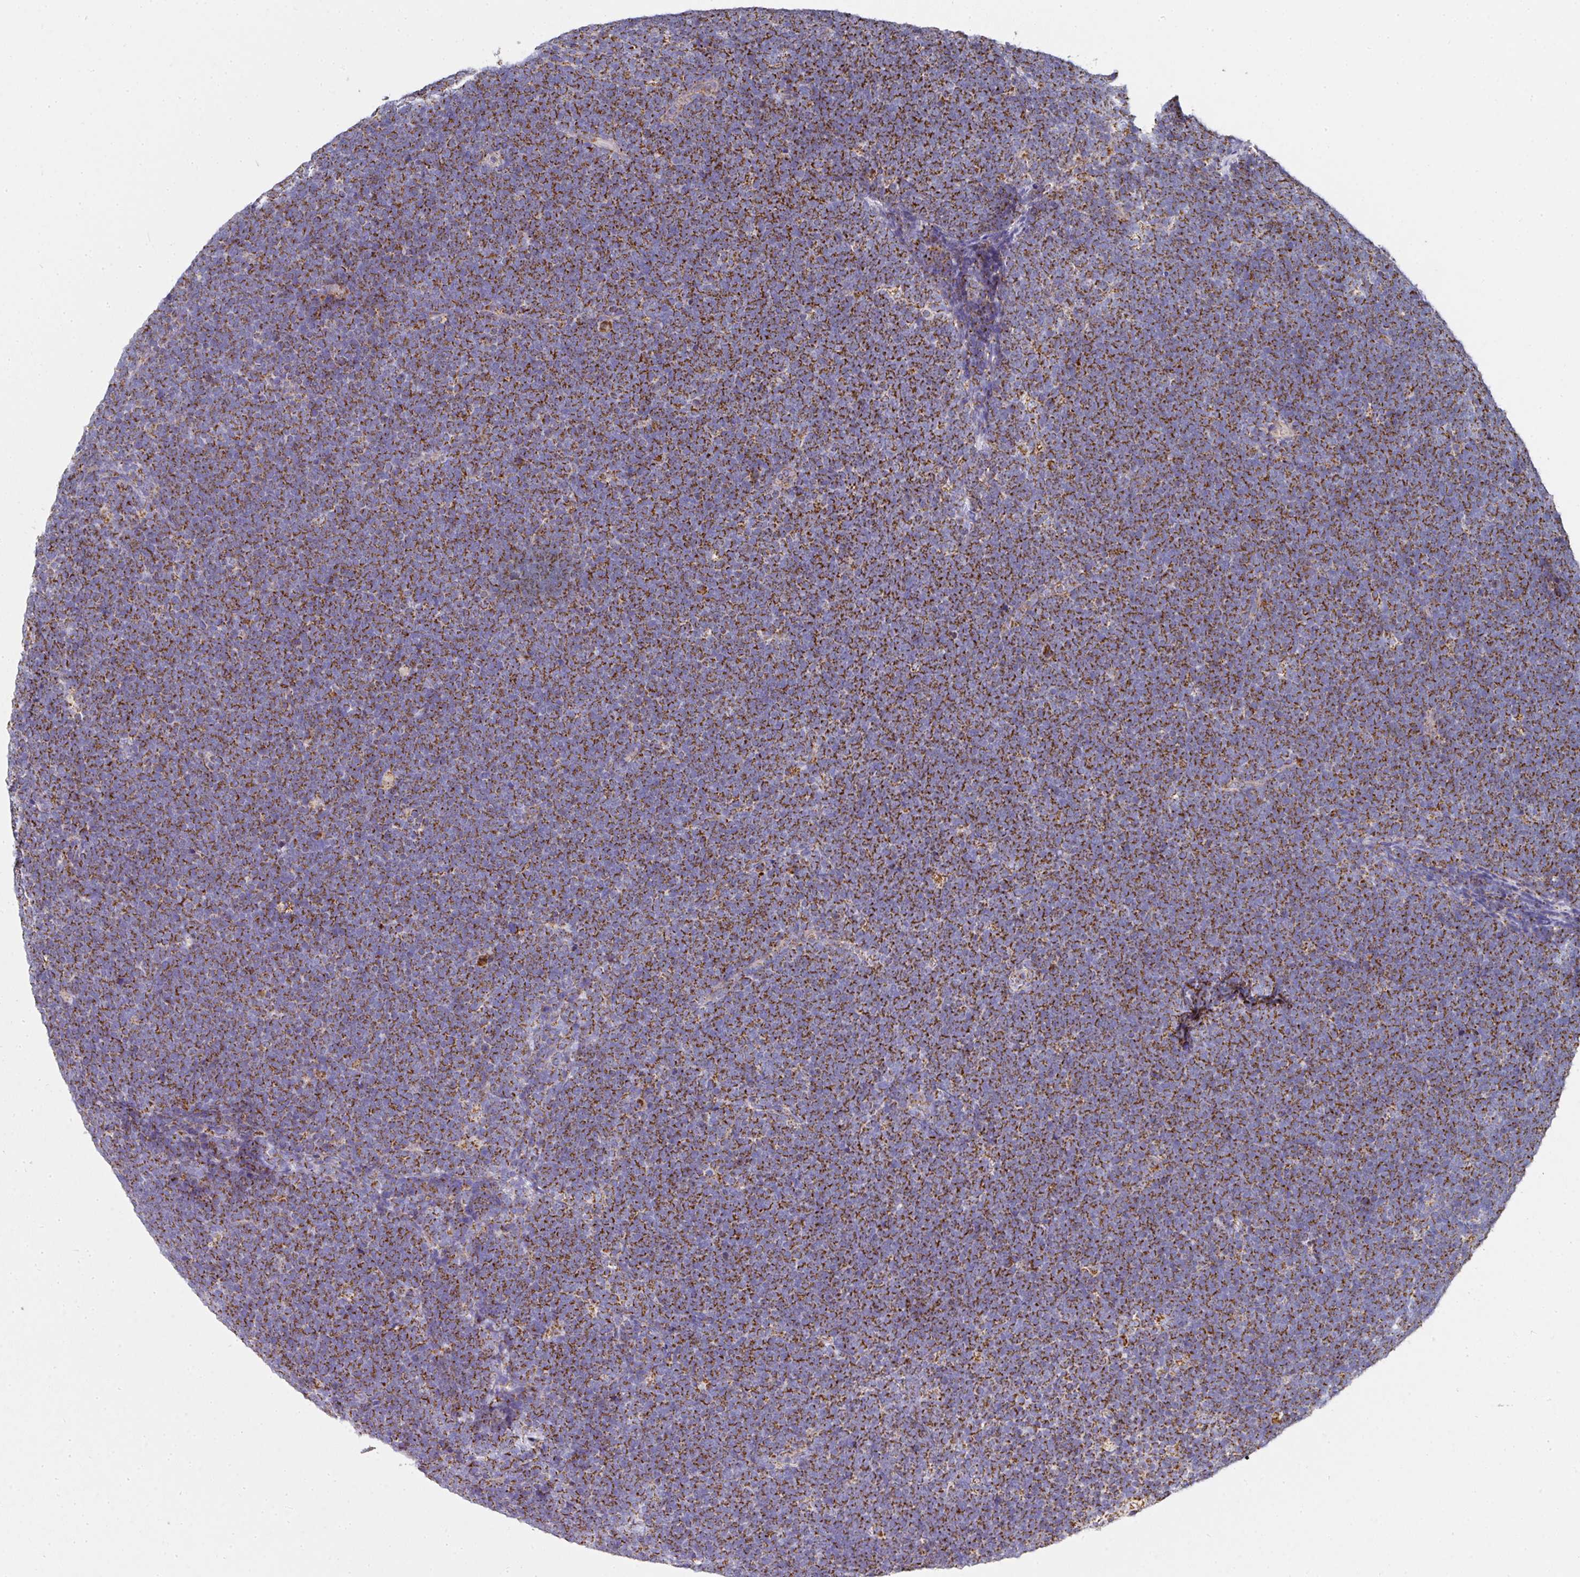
{"staining": {"intensity": "strong", "quantity": ">75%", "location": "cytoplasmic/membranous"}, "tissue": "lymphoma", "cell_type": "Tumor cells", "image_type": "cancer", "snomed": [{"axis": "morphology", "description": "Malignant lymphoma, non-Hodgkin's type, High grade"}, {"axis": "topography", "description": "Lymph node"}], "caption": "A brown stain shows strong cytoplasmic/membranous positivity of a protein in human lymphoma tumor cells.", "gene": "UQCRFS1", "patient": {"sex": "male", "age": 13}}